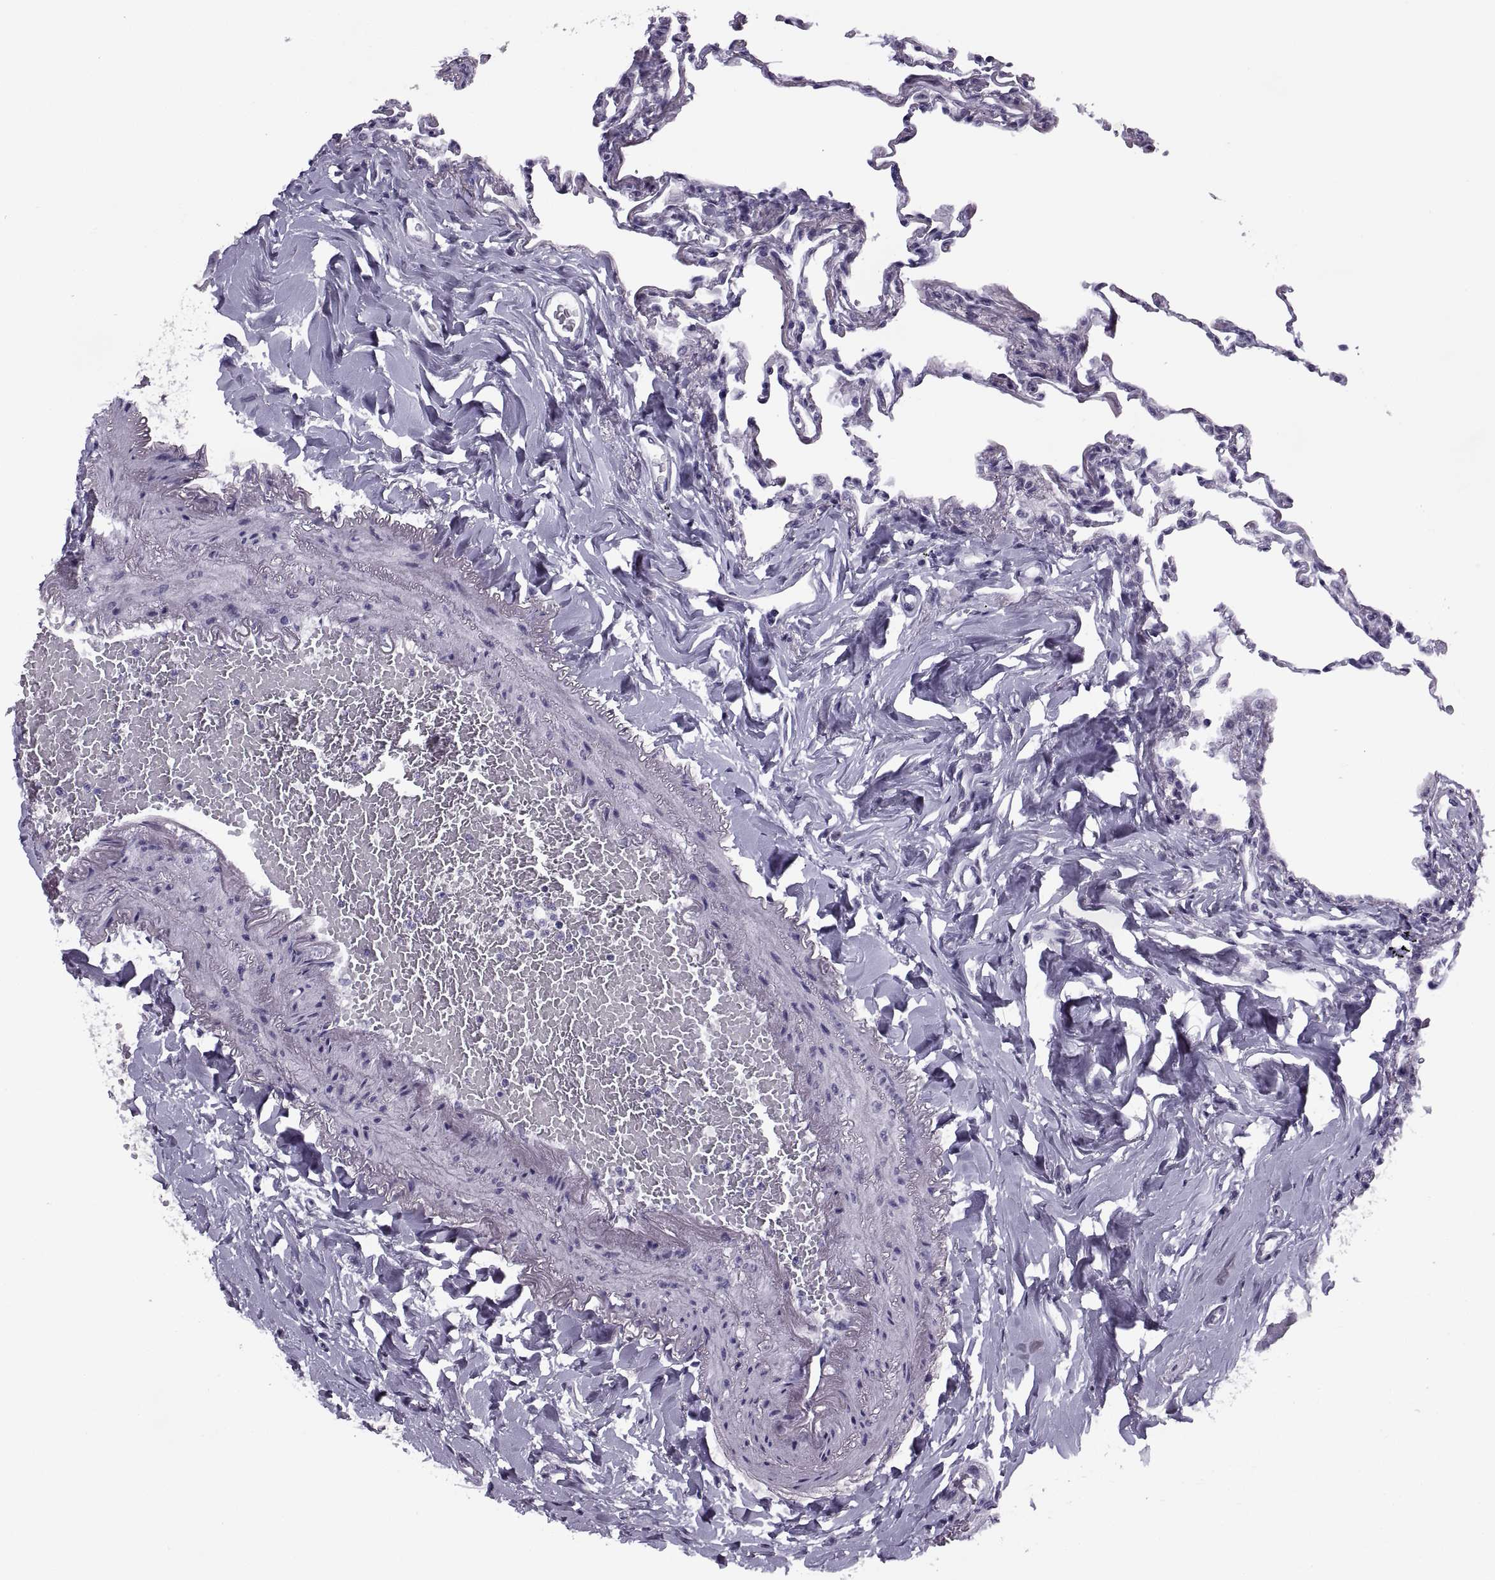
{"staining": {"intensity": "negative", "quantity": "none", "location": "none"}, "tissue": "lung", "cell_type": "Alveolar cells", "image_type": "normal", "snomed": [{"axis": "morphology", "description": "Normal tissue, NOS"}, {"axis": "topography", "description": "Lung"}], "caption": "Photomicrograph shows no protein expression in alveolar cells of unremarkable lung.", "gene": "TBC1D3B", "patient": {"sex": "female", "age": 57}}